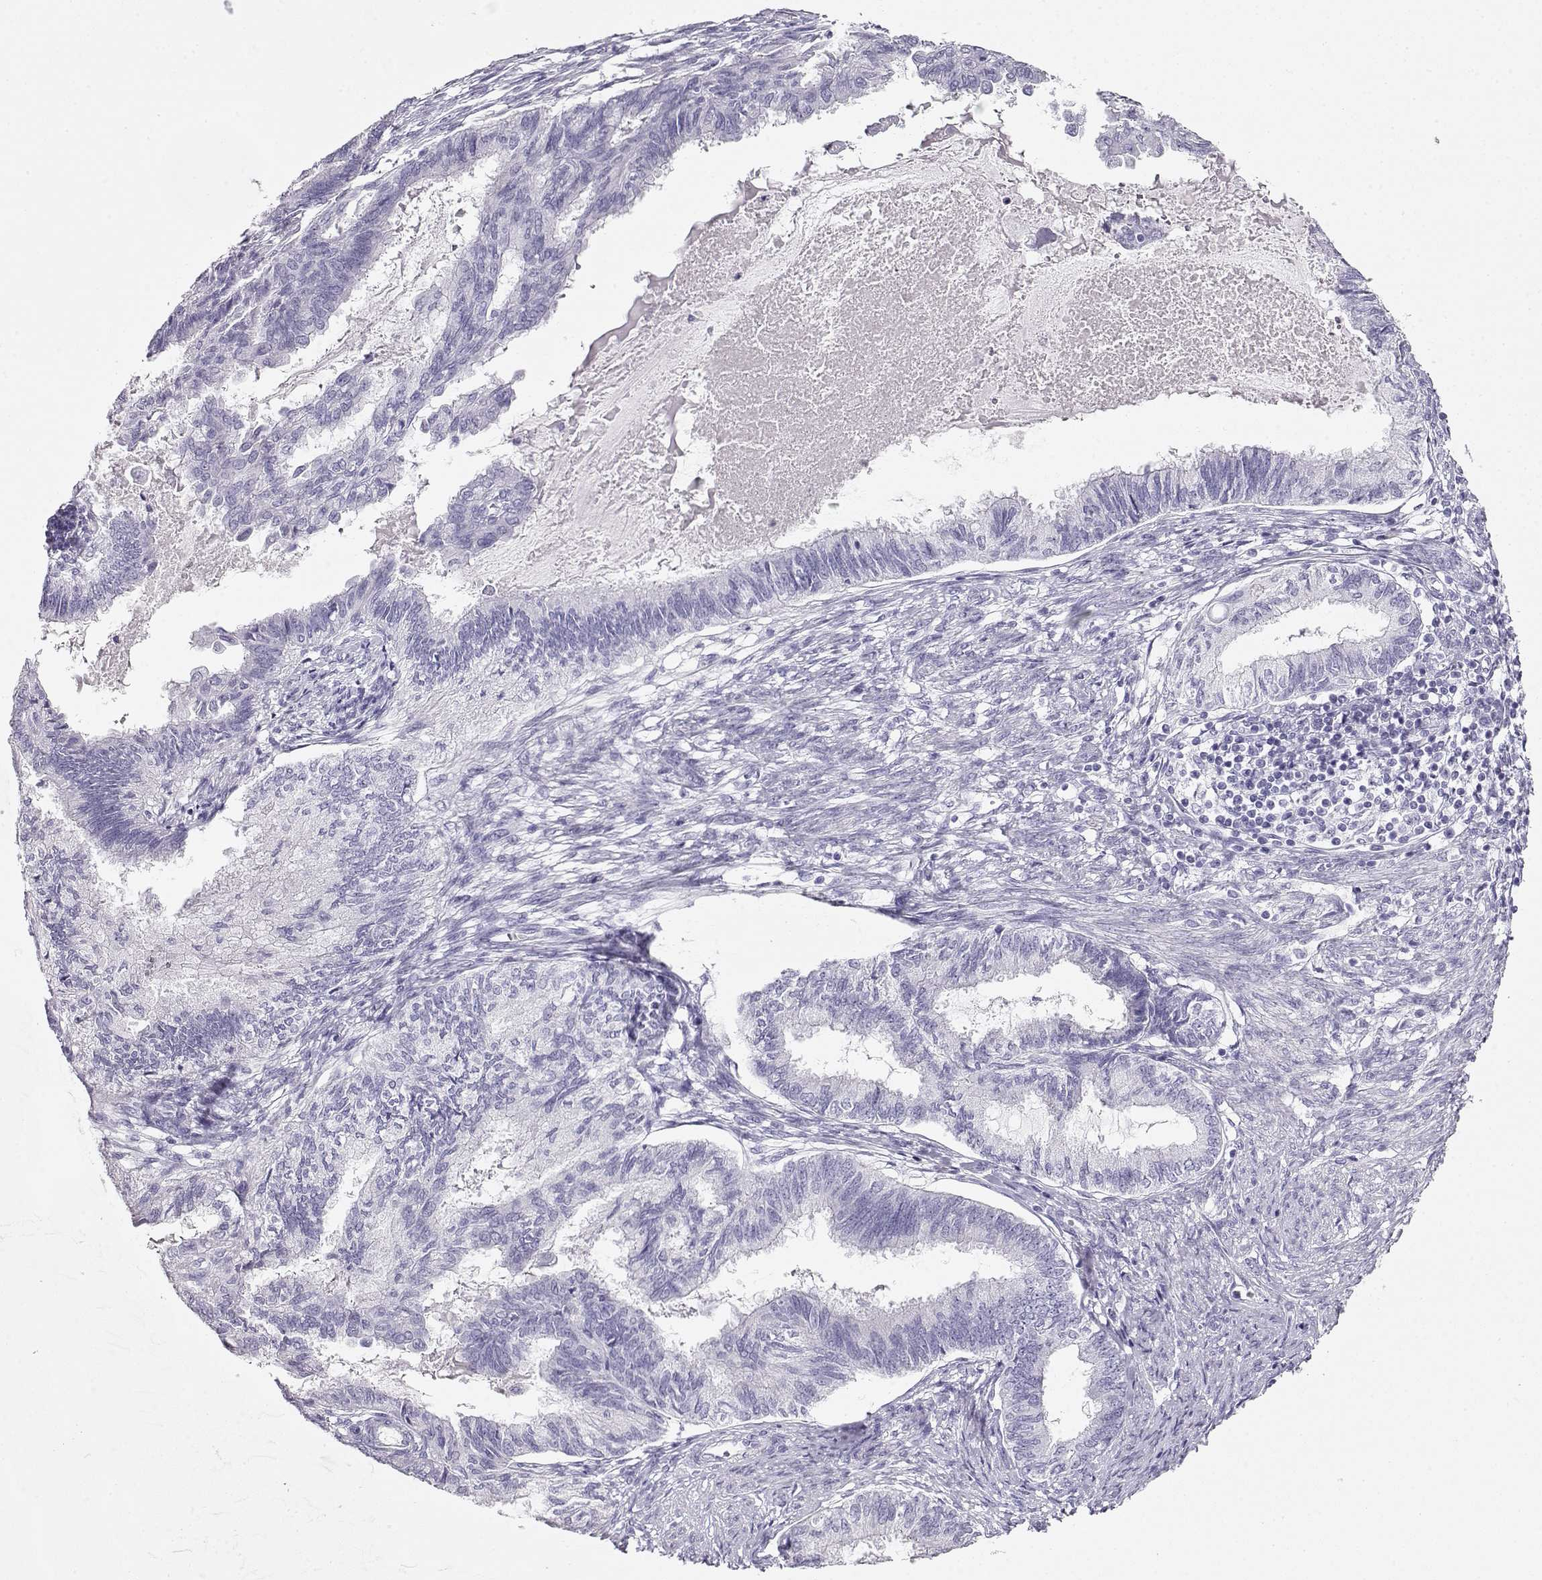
{"staining": {"intensity": "negative", "quantity": "none", "location": "none"}, "tissue": "endometrial cancer", "cell_type": "Tumor cells", "image_type": "cancer", "snomed": [{"axis": "morphology", "description": "Adenocarcinoma, NOS"}, {"axis": "topography", "description": "Endometrium"}], "caption": "A photomicrograph of endometrial cancer stained for a protein displays no brown staining in tumor cells. (Stains: DAB (3,3'-diaminobenzidine) immunohistochemistry (IHC) with hematoxylin counter stain, Microscopy: brightfield microscopy at high magnification).", "gene": "ACTN2", "patient": {"sex": "female", "age": 86}}